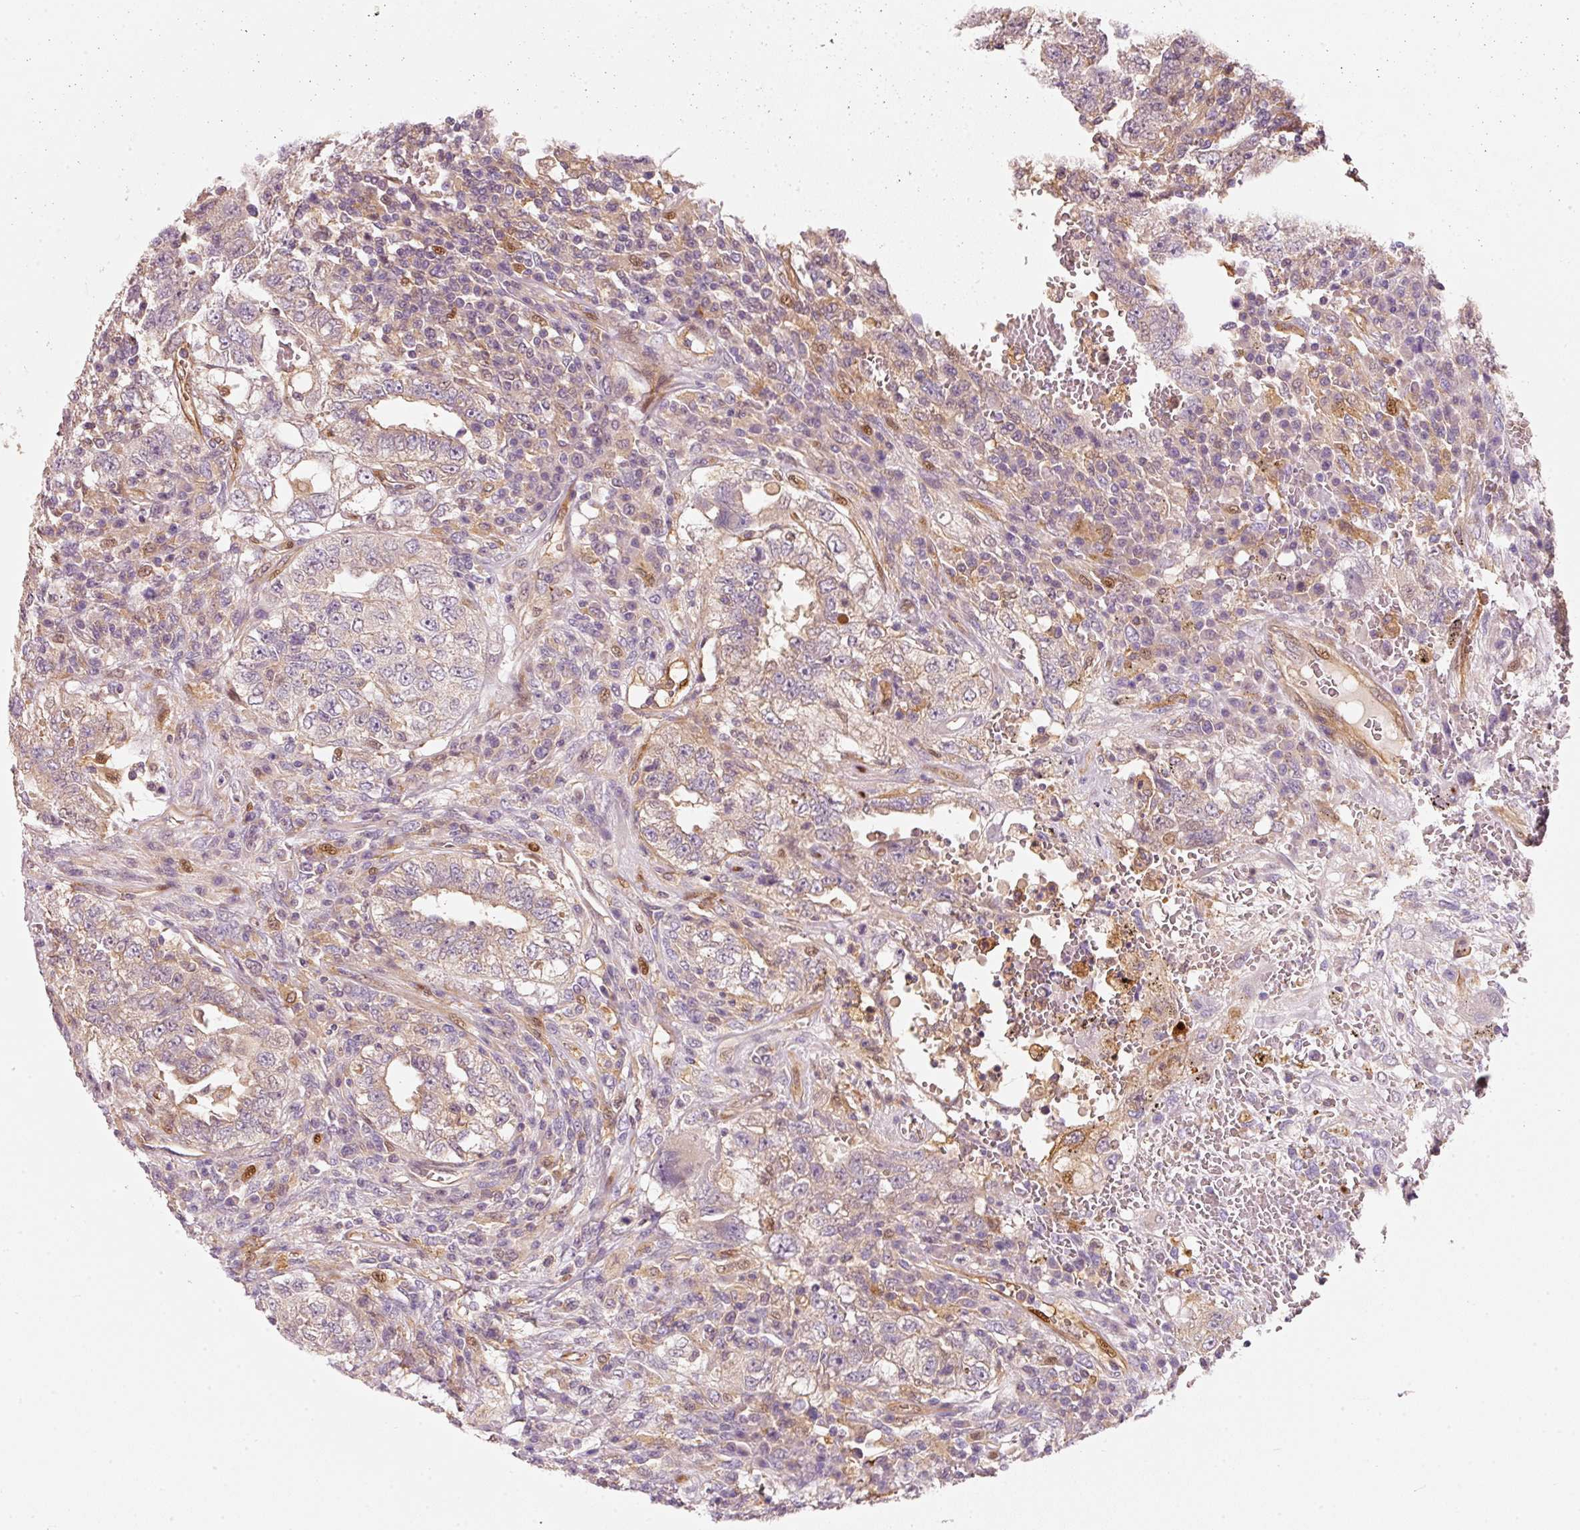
{"staining": {"intensity": "weak", "quantity": "25%-75%", "location": "cytoplasmic/membranous"}, "tissue": "testis cancer", "cell_type": "Tumor cells", "image_type": "cancer", "snomed": [{"axis": "morphology", "description": "Carcinoma, Embryonal, NOS"}, {"axis": "topography", "description": "Testis"}], "caption": "A high-resolution micrograph shows IHC staining of testis embryonal carcinoma, which reveals weak cytoplasmic/membranous expression in about 25%-75% of tumor cells. (brown staining indicates protein expression, while blue staining denotes nuclei).", "gene": "IQGAP2", "patient": {"sex": "male", "age": 26}}